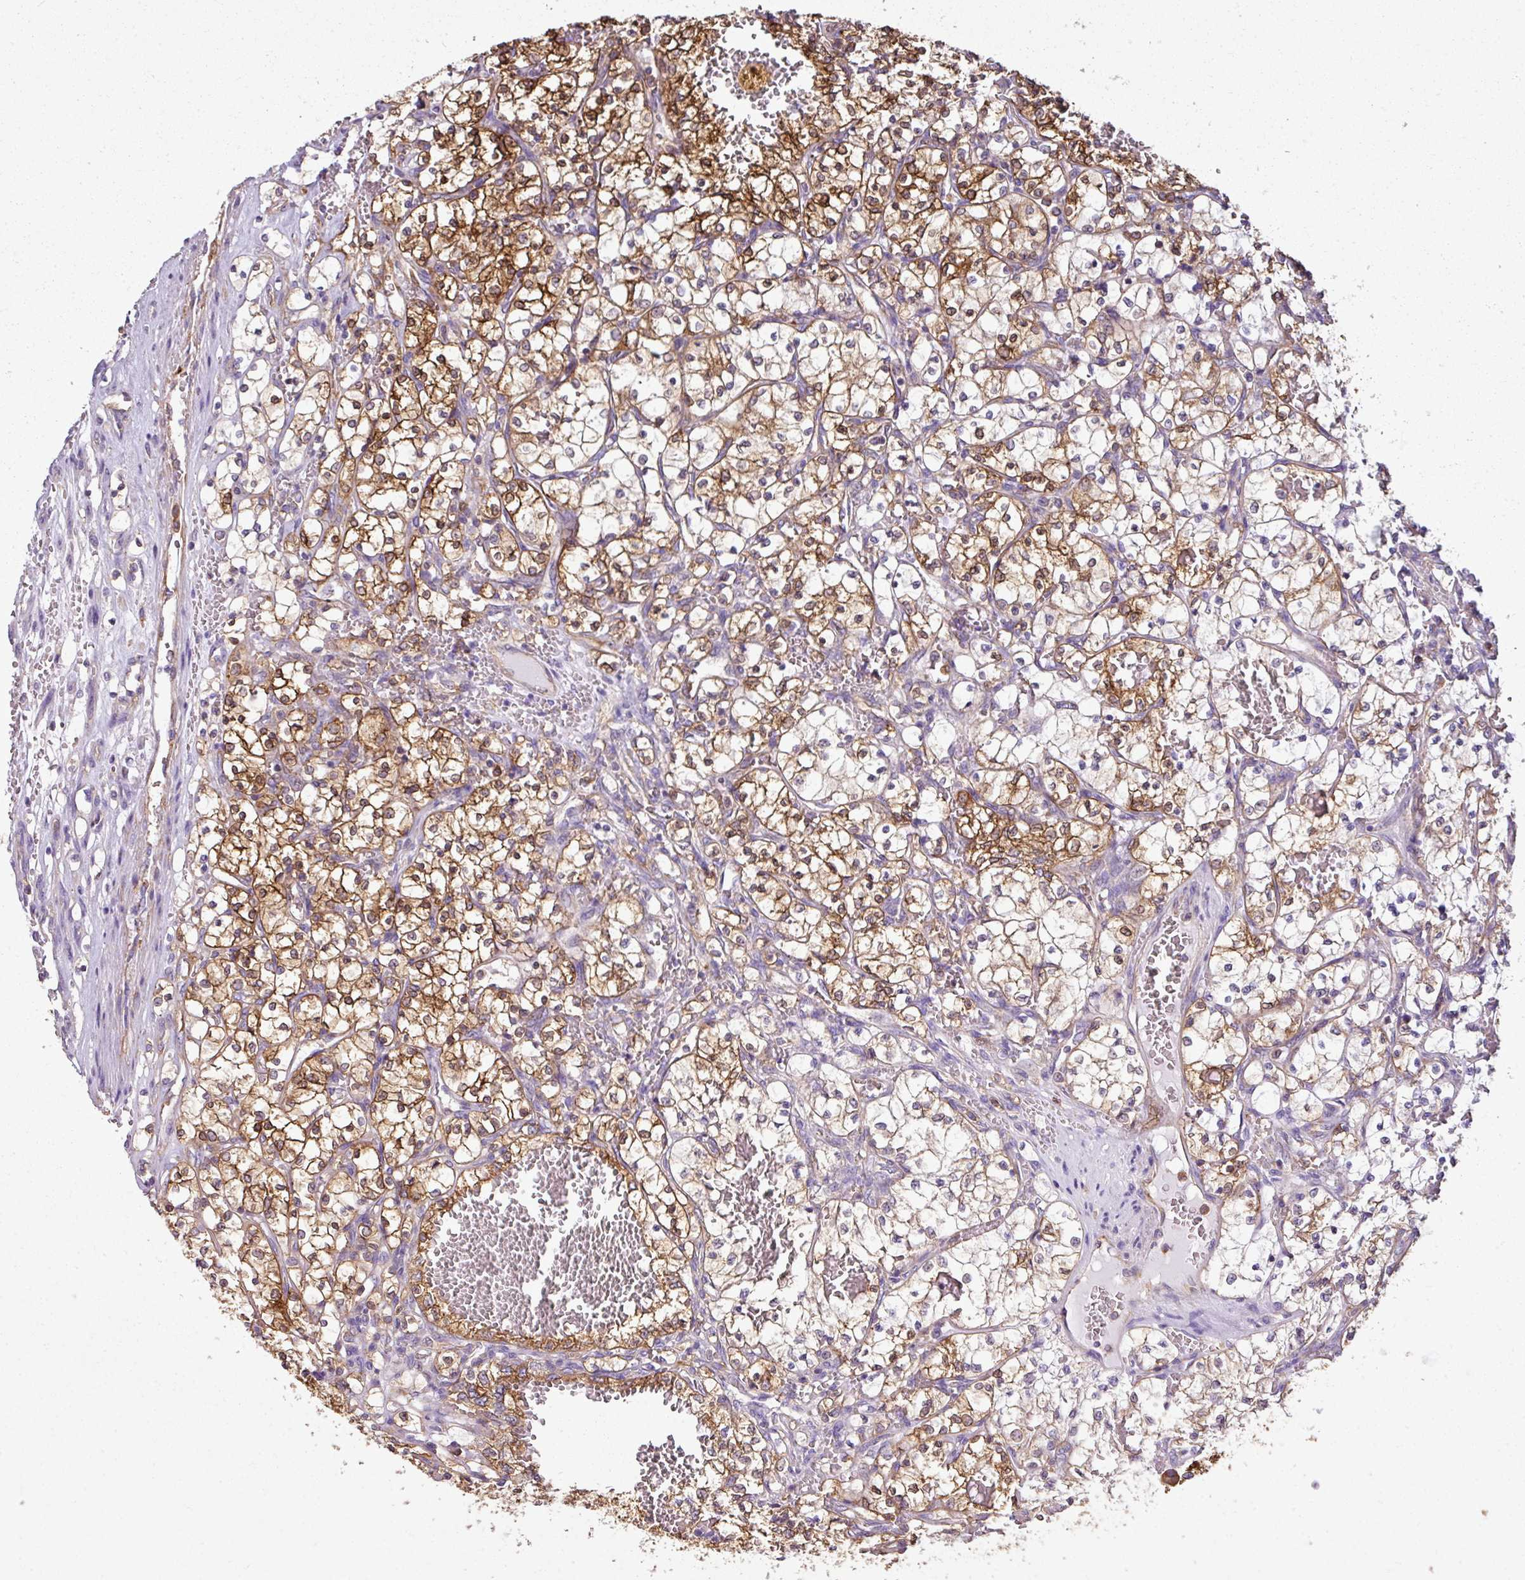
{"staining": {"intensity": "moderate", "quantity": "25%-75%", "location": "cytoplasmic/membranous"}, "tissue": "renal cancer", "cell_type": "Tumor cells", "image_type": "cancer", "snomed": [{"axis": "morphology", "description": "Adenocarcinoma, NOS"}, {"axis": "topography", "description": "Kidney"}], "caption": "Immunohistochemical staining of human adenocarcinoma (renal) shows medium levels of moderate cytoplasmic/membranous protein positivity in about 25%-75% of tumor cells.", "gene": "XNDC1N", "patient": {"sex": "female", "age": 69}}